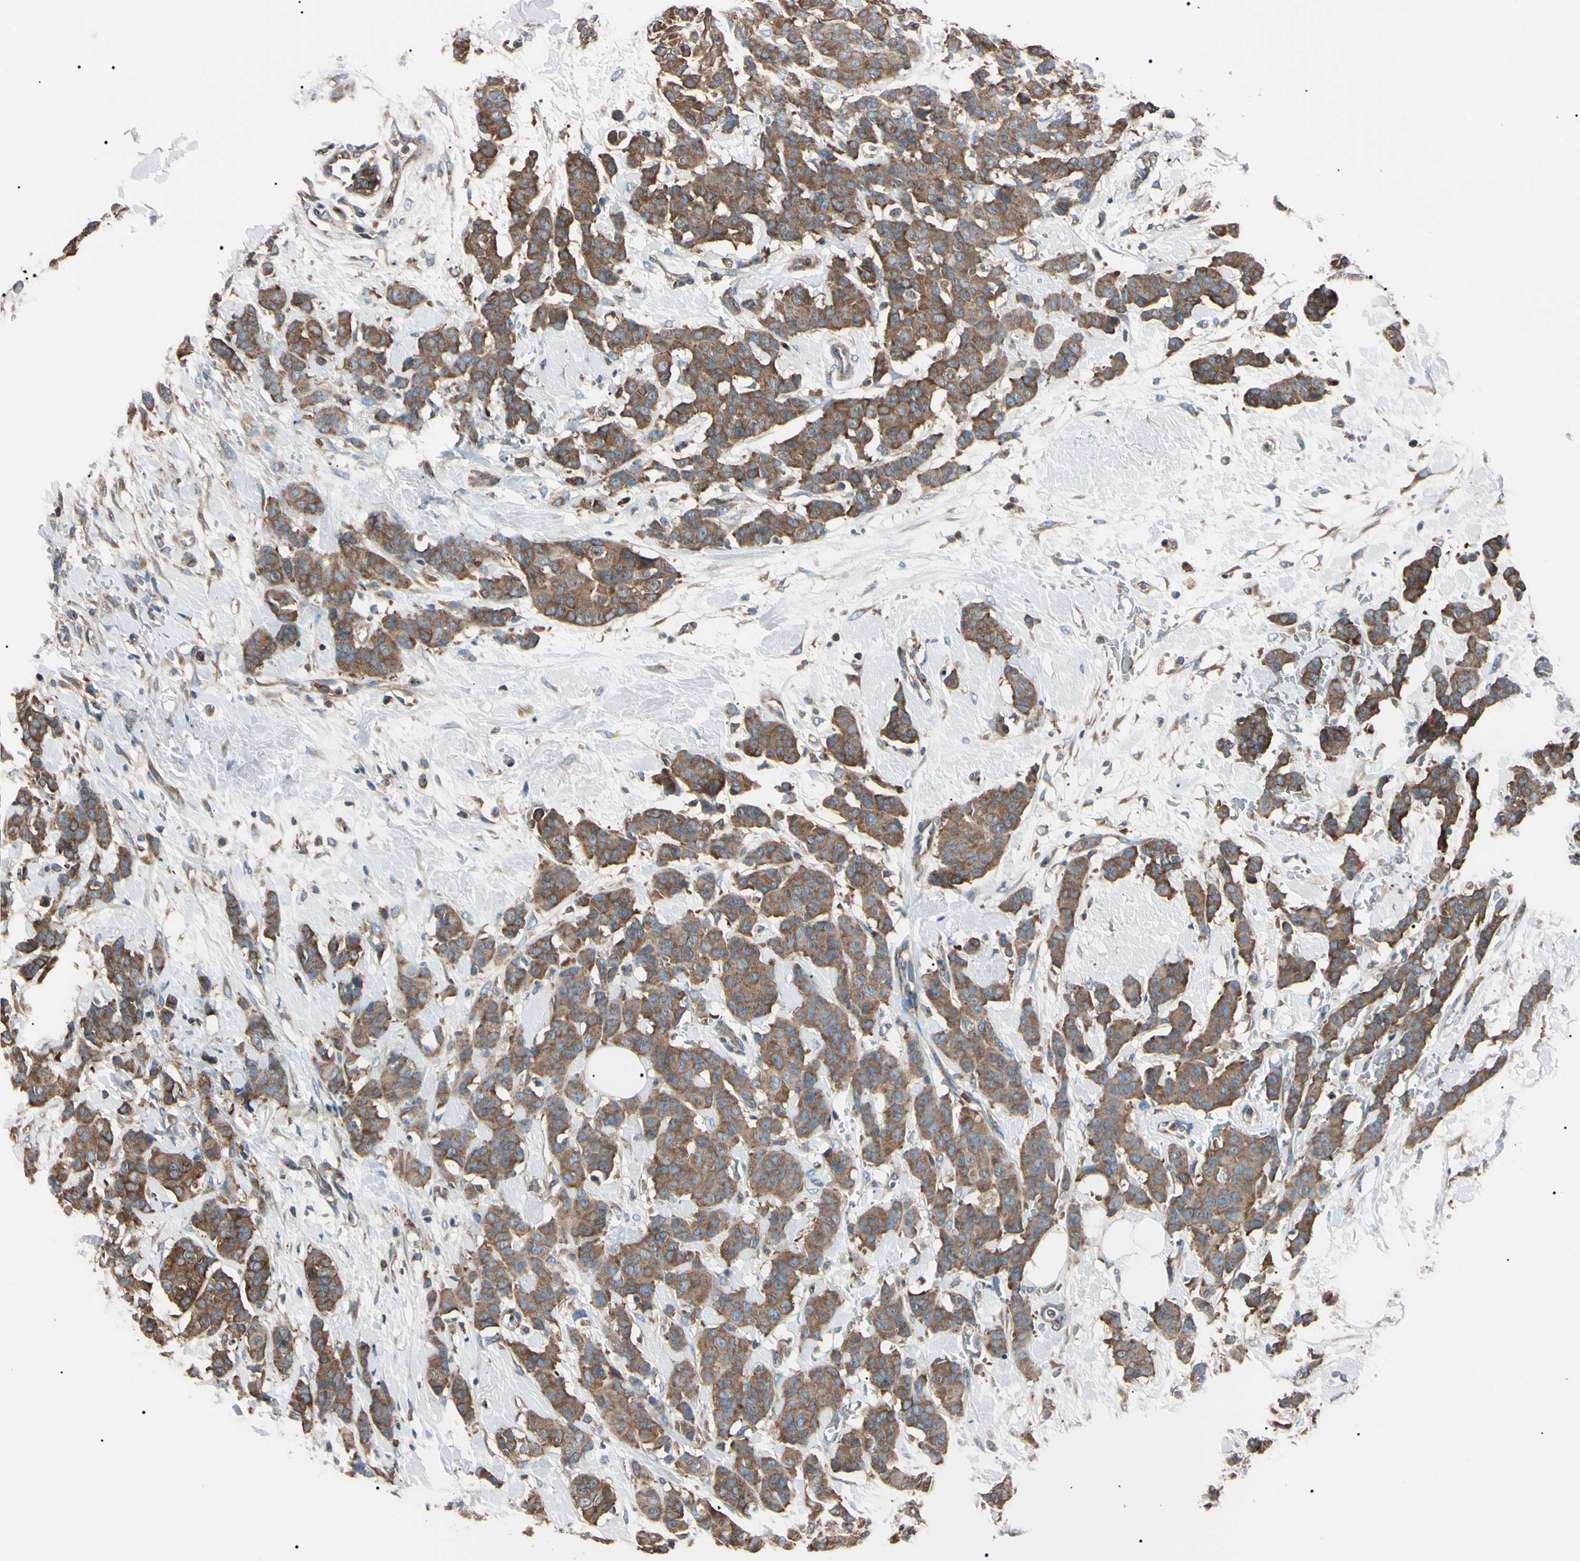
{"staining": {"intensity": "moderate", "quantity": ">75%", "location": "cytoplasmic/membranous"}, "tissue": "breast cancer", "cell_type": "Tumor cells", "image_type": "cancer", "snomed": [{"axis": "morphology", "description": "Normal tissue, NOS"}, {"axis": "morphology", "description": "Duct carcinoma"}, {"axis": "topography", "description": "Breast"}], "caption": "Immunohistochemistry of human invasive ductal carcinoma (breast) shows medium levels of moderate cytoplasmic/membranous expression in approximately >75% of tumor cells.", "gene": "PRKACA", "patient": {"sex": "female", "age": 40}}